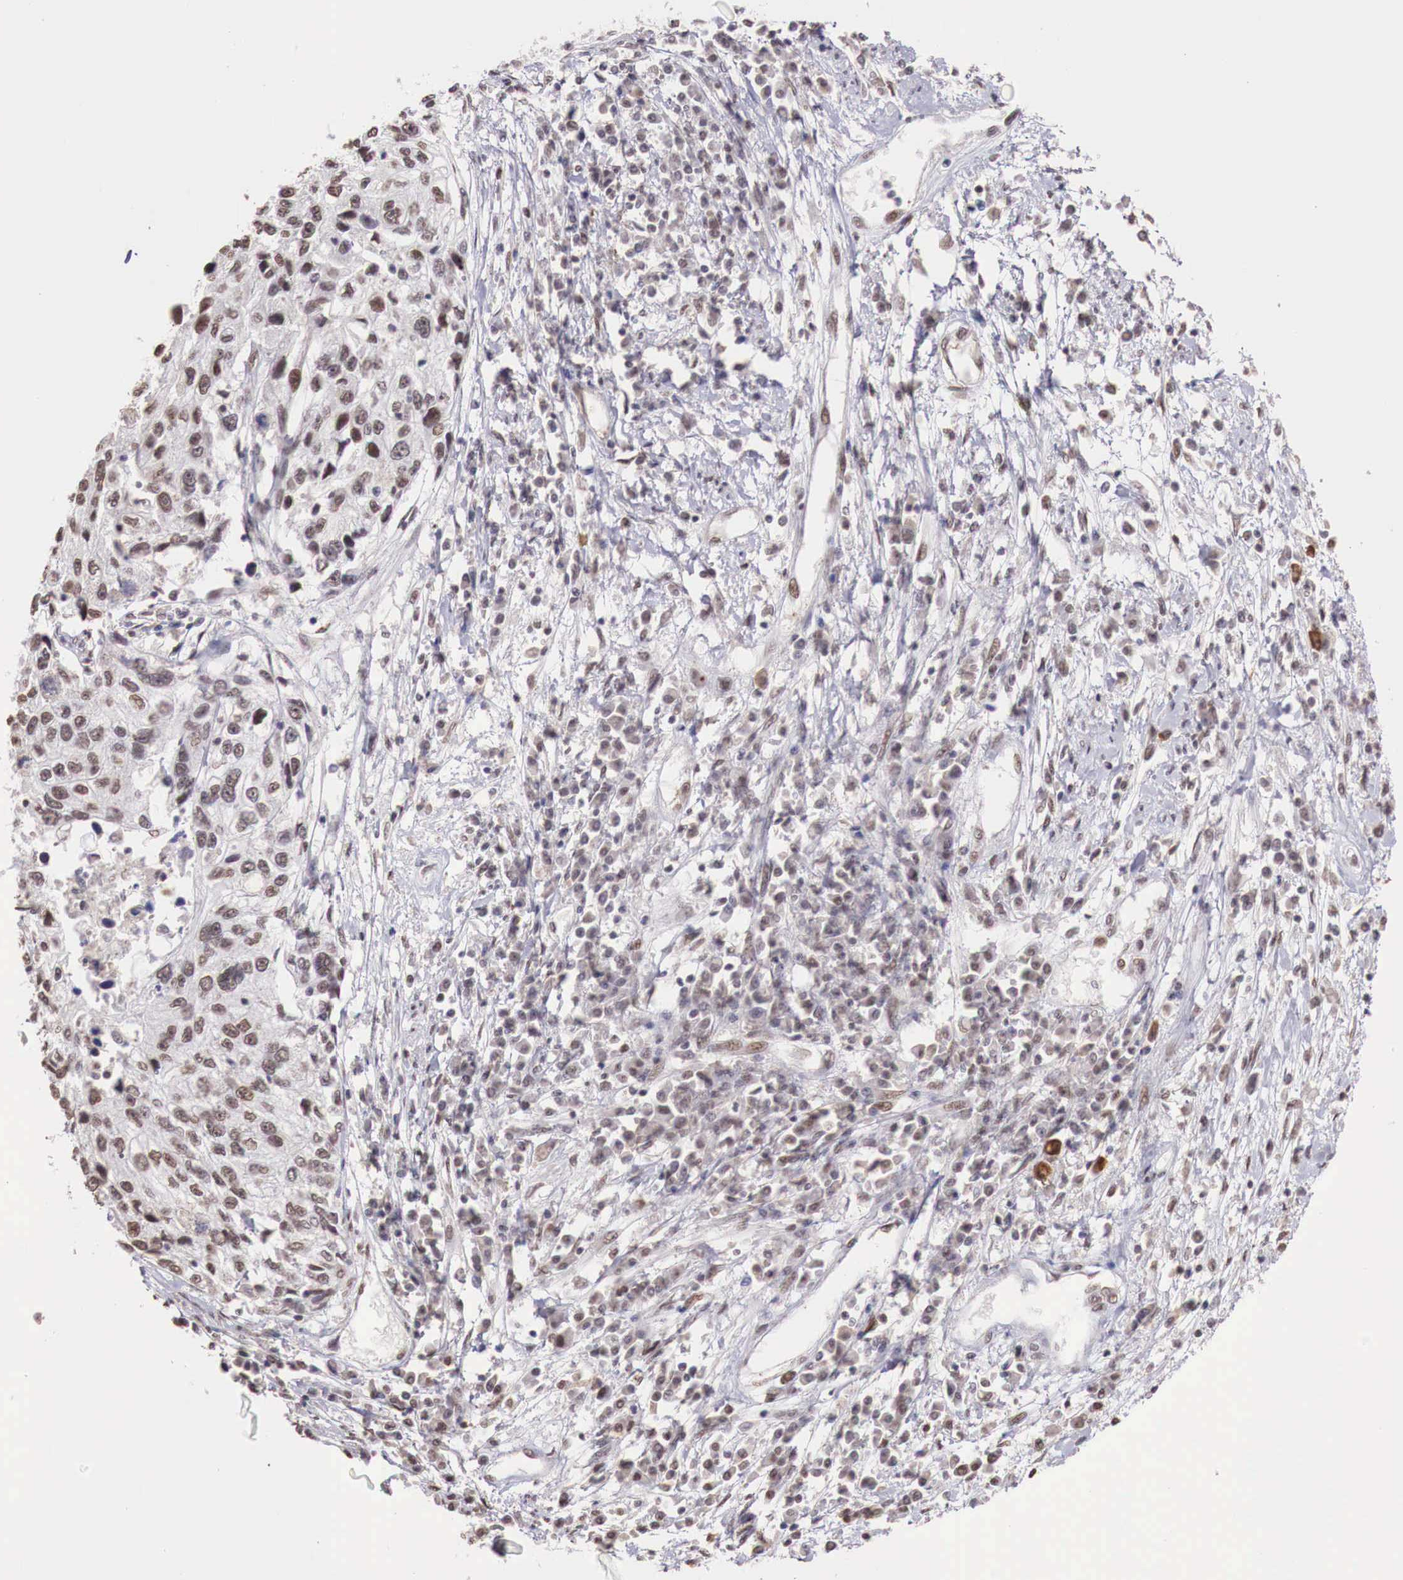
{"staining": {"intensity": "moderate", "quantity": ">75%", "location": "nuclear"}, "tissue": "cervical cancer", "cell_type": "Tumor cells", "image_type": "cancer", "snomed": [{"axis": "morphology", "description": "Squamous cell carcinoma, NOS"}, {"axis": "topography", "description": "Cervix"}], "caption": "DAB (3,3'-diaminobenzidine) immunohistochemical staining of squamous cell carcinoma (cervical) displays moderate nuclear protein staining in about >75% of tumor cells.", "gene": "FOXP2", "patient": {"sex": "female", "age": 57}}